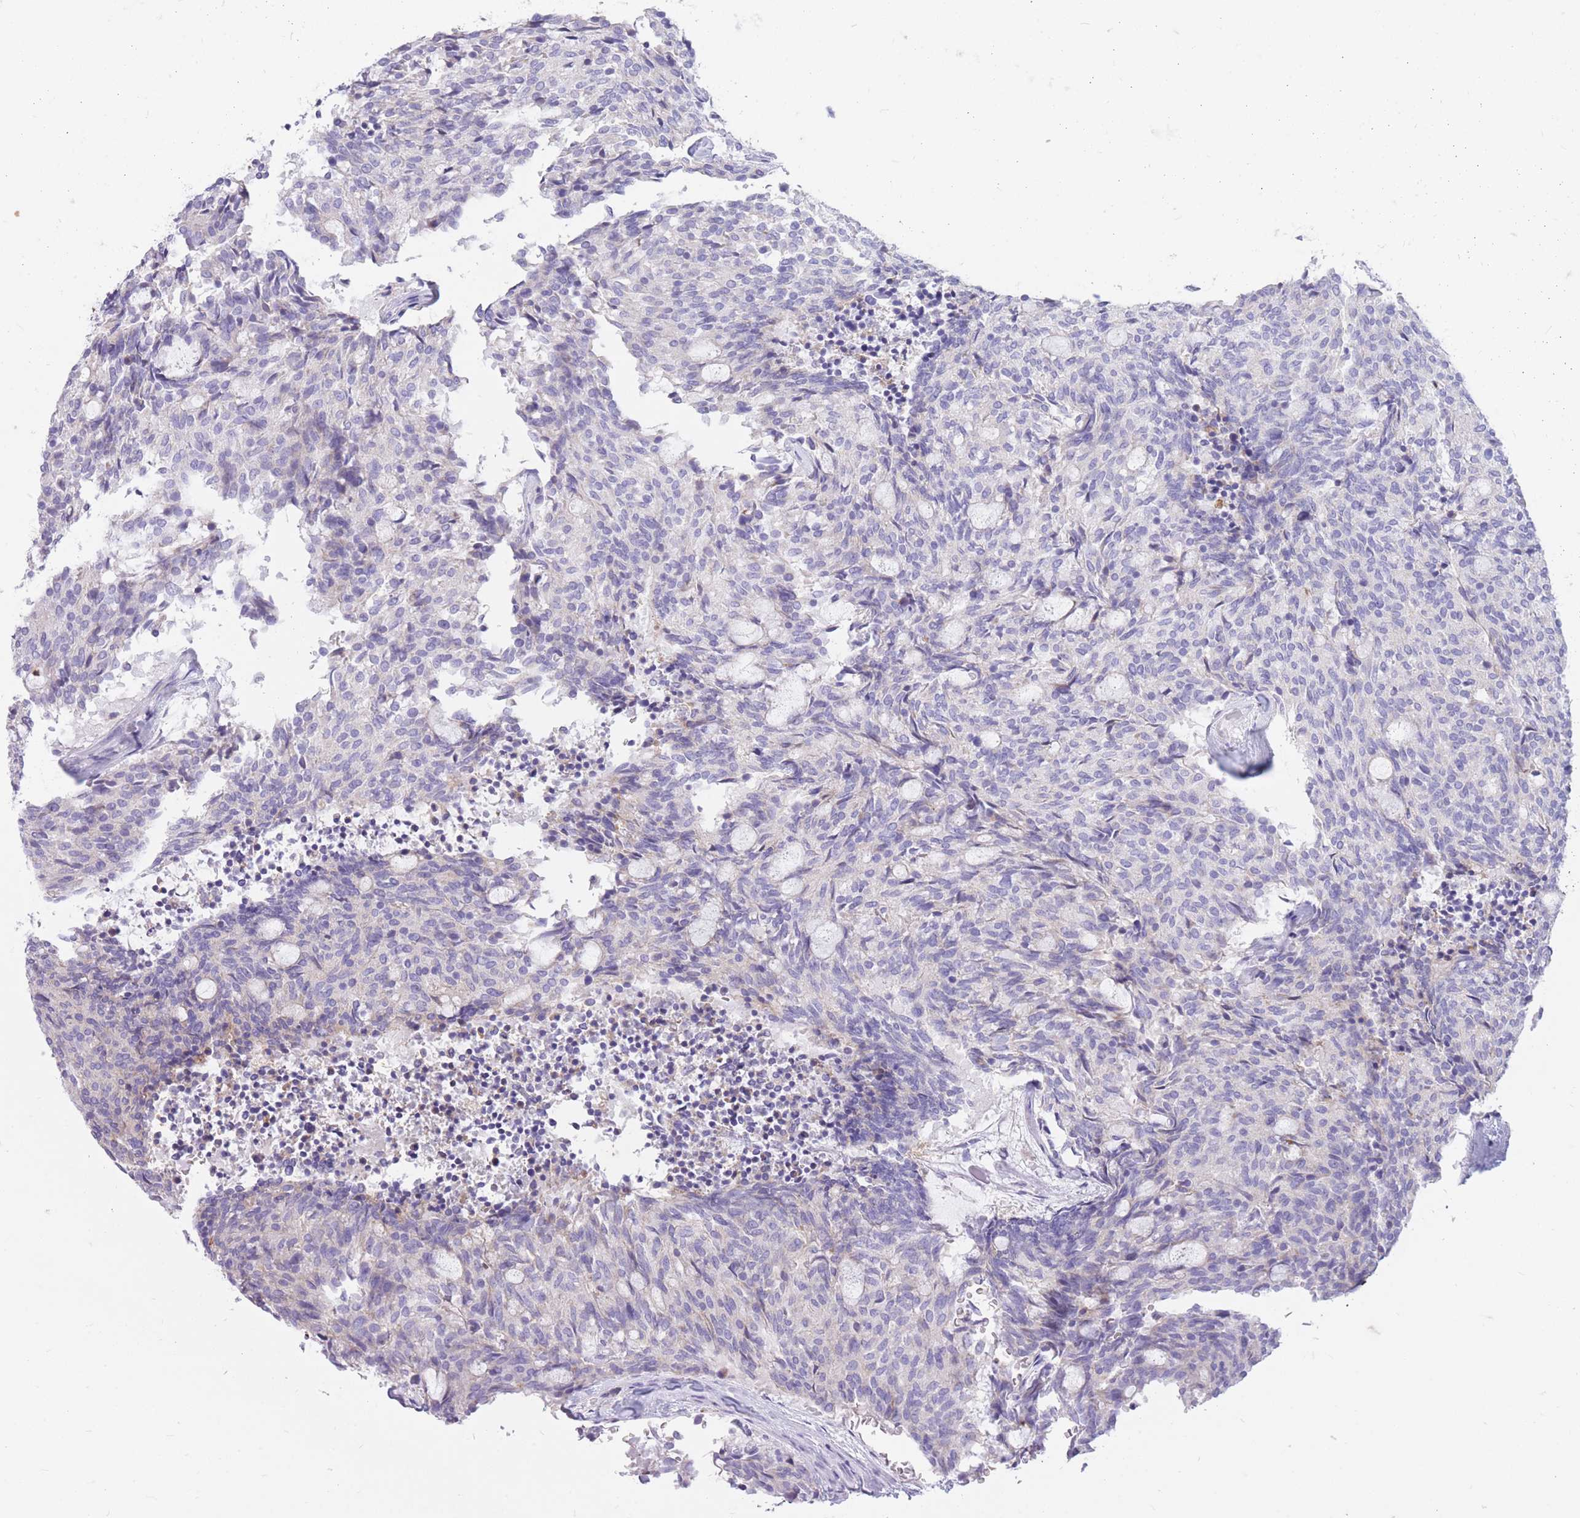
{"staining": {"intensity": "negative", "quantity": "none", "location": "none"}, "tissue": "carcinoid", "cell_type": "Tumor cells", "image_type": "cancer", "snomed": [{"axis": "morphology", "description": "Carcinoid, malignant, NOS"}, {"axis": "topography", "description": "Pancreas"}], "caption": "Image shows no protein expression in tumor cells of carcinoid tissue.", "gene": "ZFP37", "patient": {"sex": "female", "age": 54}}